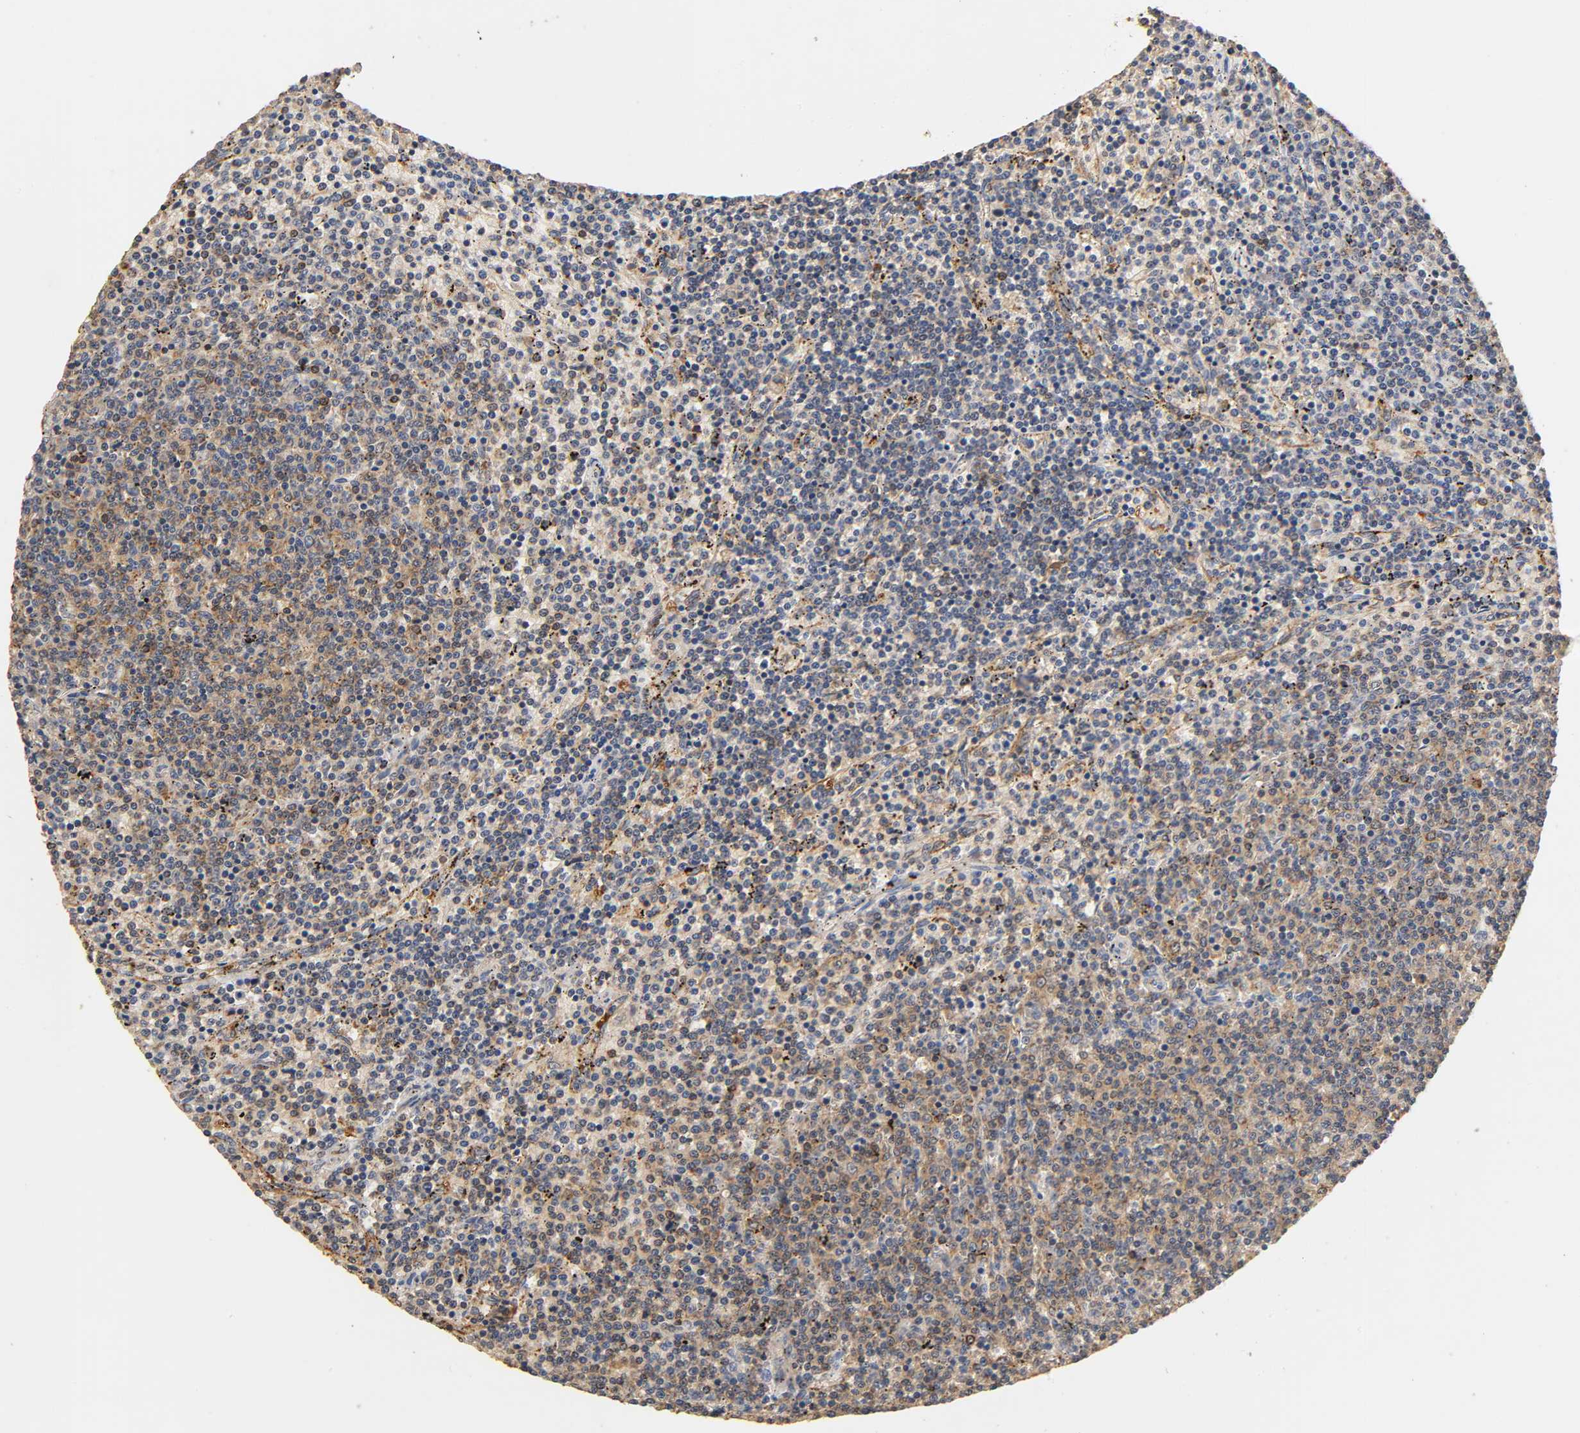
{"staining": {"intensity": "weak", "quantity": ">75%", "location": "cytoplasmic/membranous"}, "tissue": "lymphoma", "cell_type": "Tumor cells", "image_type": "cancer", "snomed": [{"axis": "morphology", "description": "Malignant lymphoma, non-Hodgkin's type, Low grade"}, {"axis": "topography", "description": "Spleen"}], "caption": "Malignant lymphoma, non-Hodgkin's type (low-grade) stained for a protein (brown) shows weak cytoplasmic/membranous positive expression in approximately >75% of tumor cells.", "gene": "SCAP", "patient": {"sex": "female", "age": 50}}